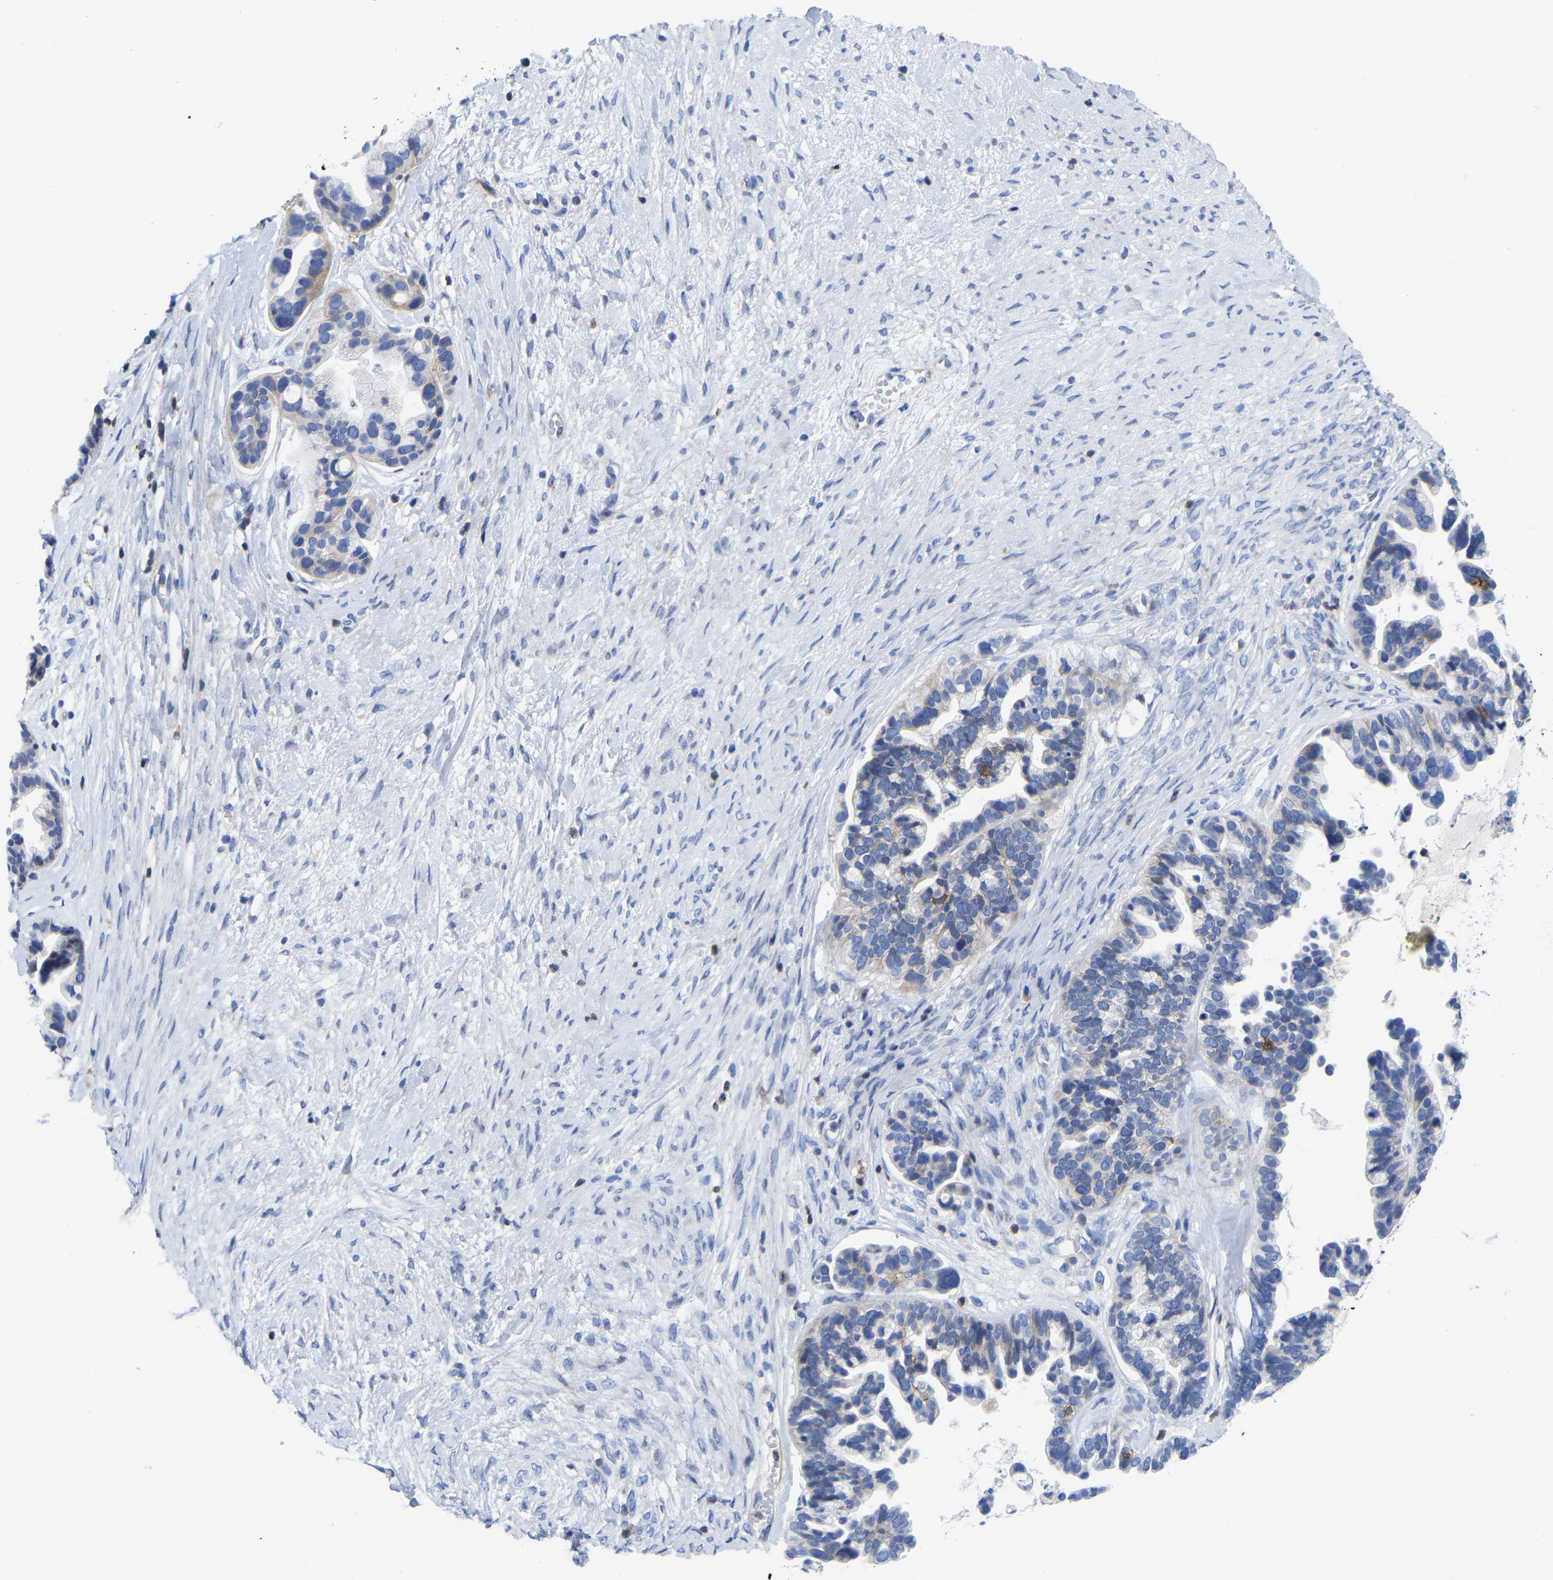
{"staining": {"intensity": "weak", "quantity": "<25%", "location": "cytoplasmic/membranous"}, "tissue": "ovarian cancer", "cell_type": "Tumor cells", "image_type": "cancer", "snomed": [{"axis": "morphology", "description": "Cystadenocarcinoma, serous, NOS"}, {"axis": "topography", "description": "Ovary"}], "caption": "Histopathology image shows no significant protein staining in tumor cells of ovarian cancer.", "gene": "PTPN7", "patient": {"sex": "female", "age": 56}}